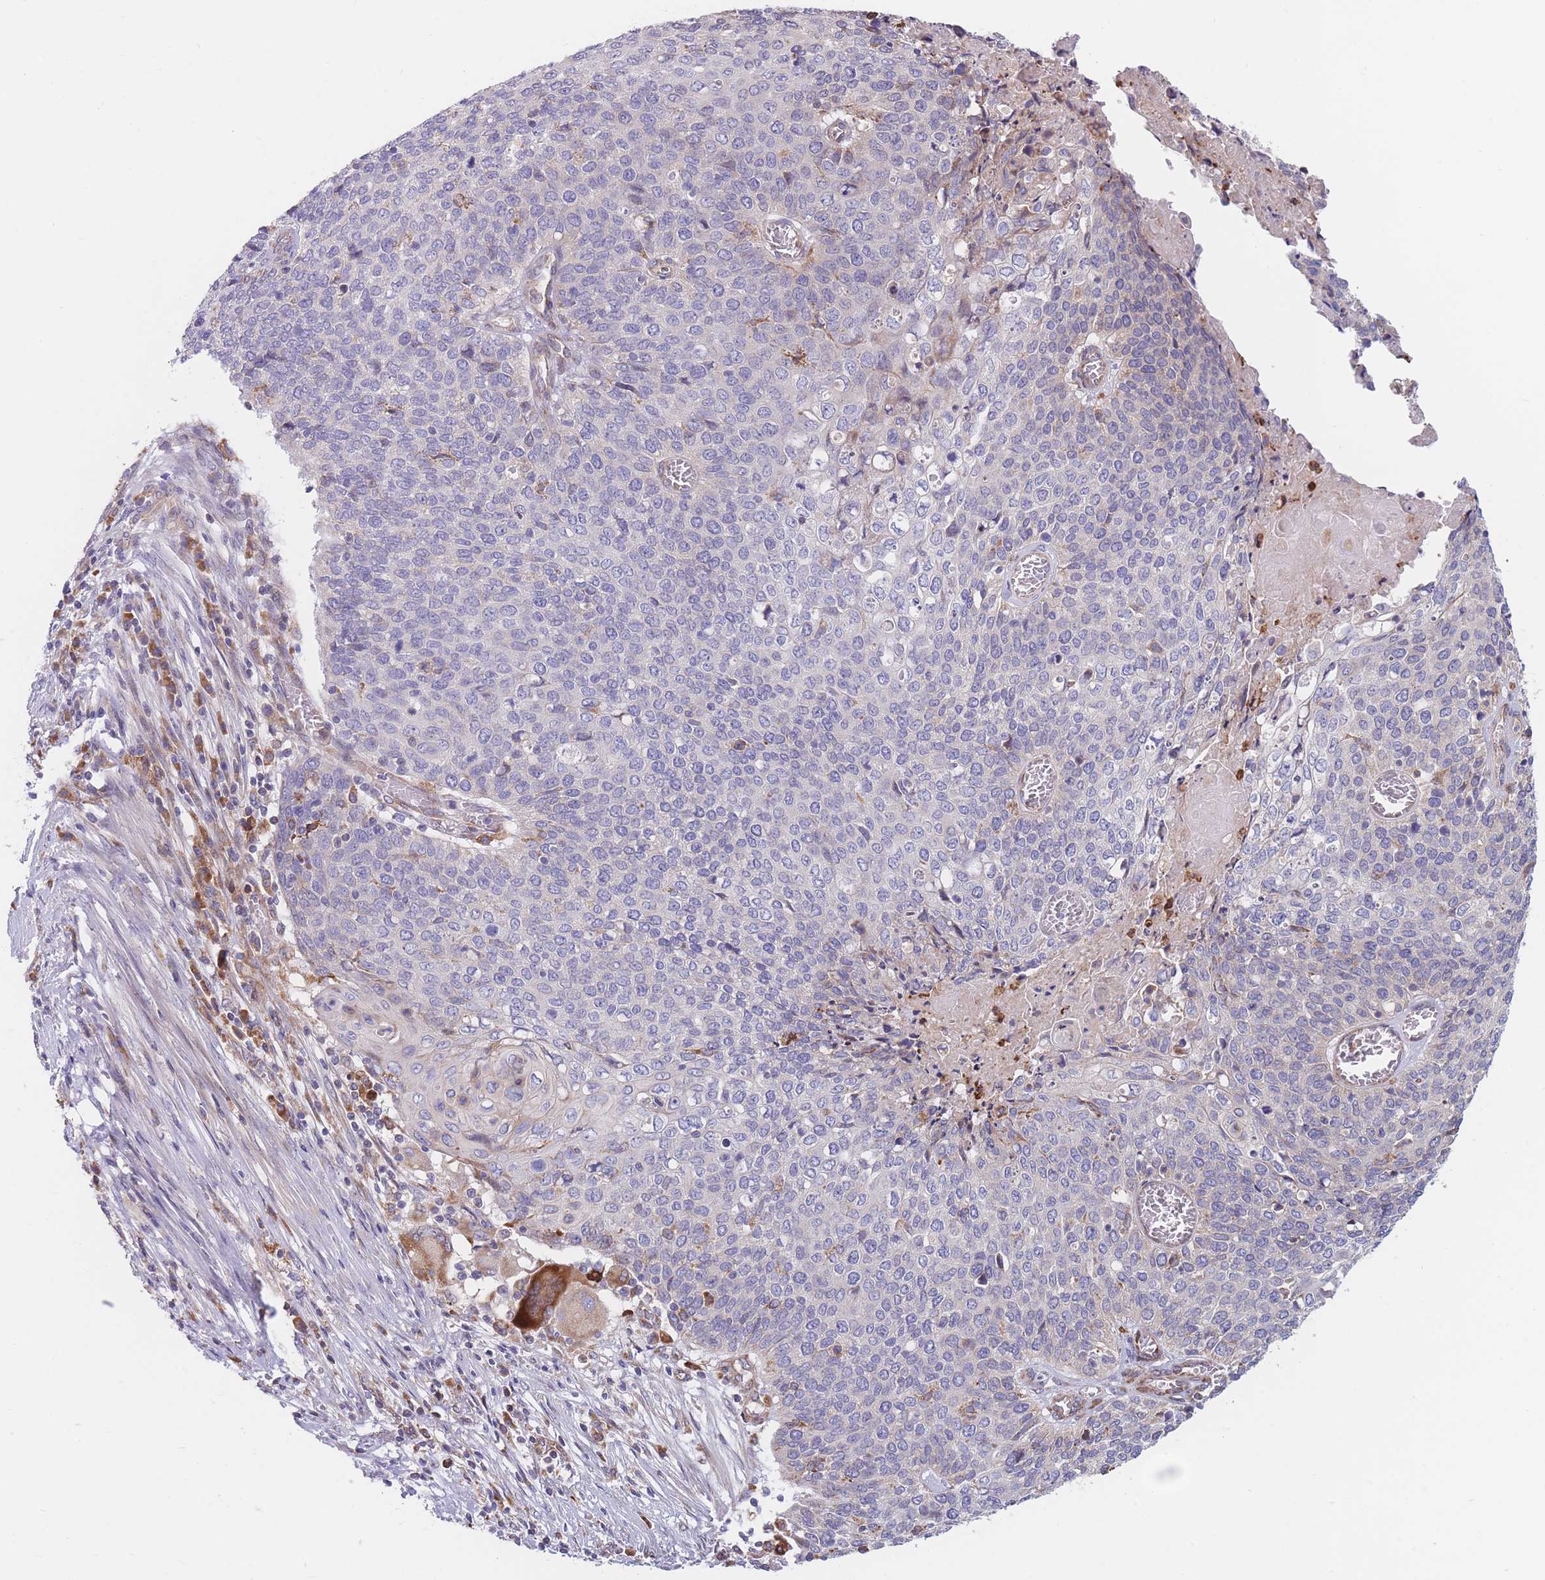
{"staining": {"intensity": "negative", "quantity": "none", "location": "none"}, "tissue": "cervical cancer", "cell_type": "Tumor cells", "image_type": "cancer", "snomed": [{"axis": "morphology", "description": "Squamous cell carcinoma, NOS"}, {"axis": "topography", "description": "Cervix"}], "caption": "An immunohistochemistry histopathology image of cervical cancer (squamous cell carcinoma) is shown. There is no staining in tumor cells of cervical cancer (squamous cell carcinoma).", "gene": "TMEM131L", "patient": {"sex": "female", "age": 39}}